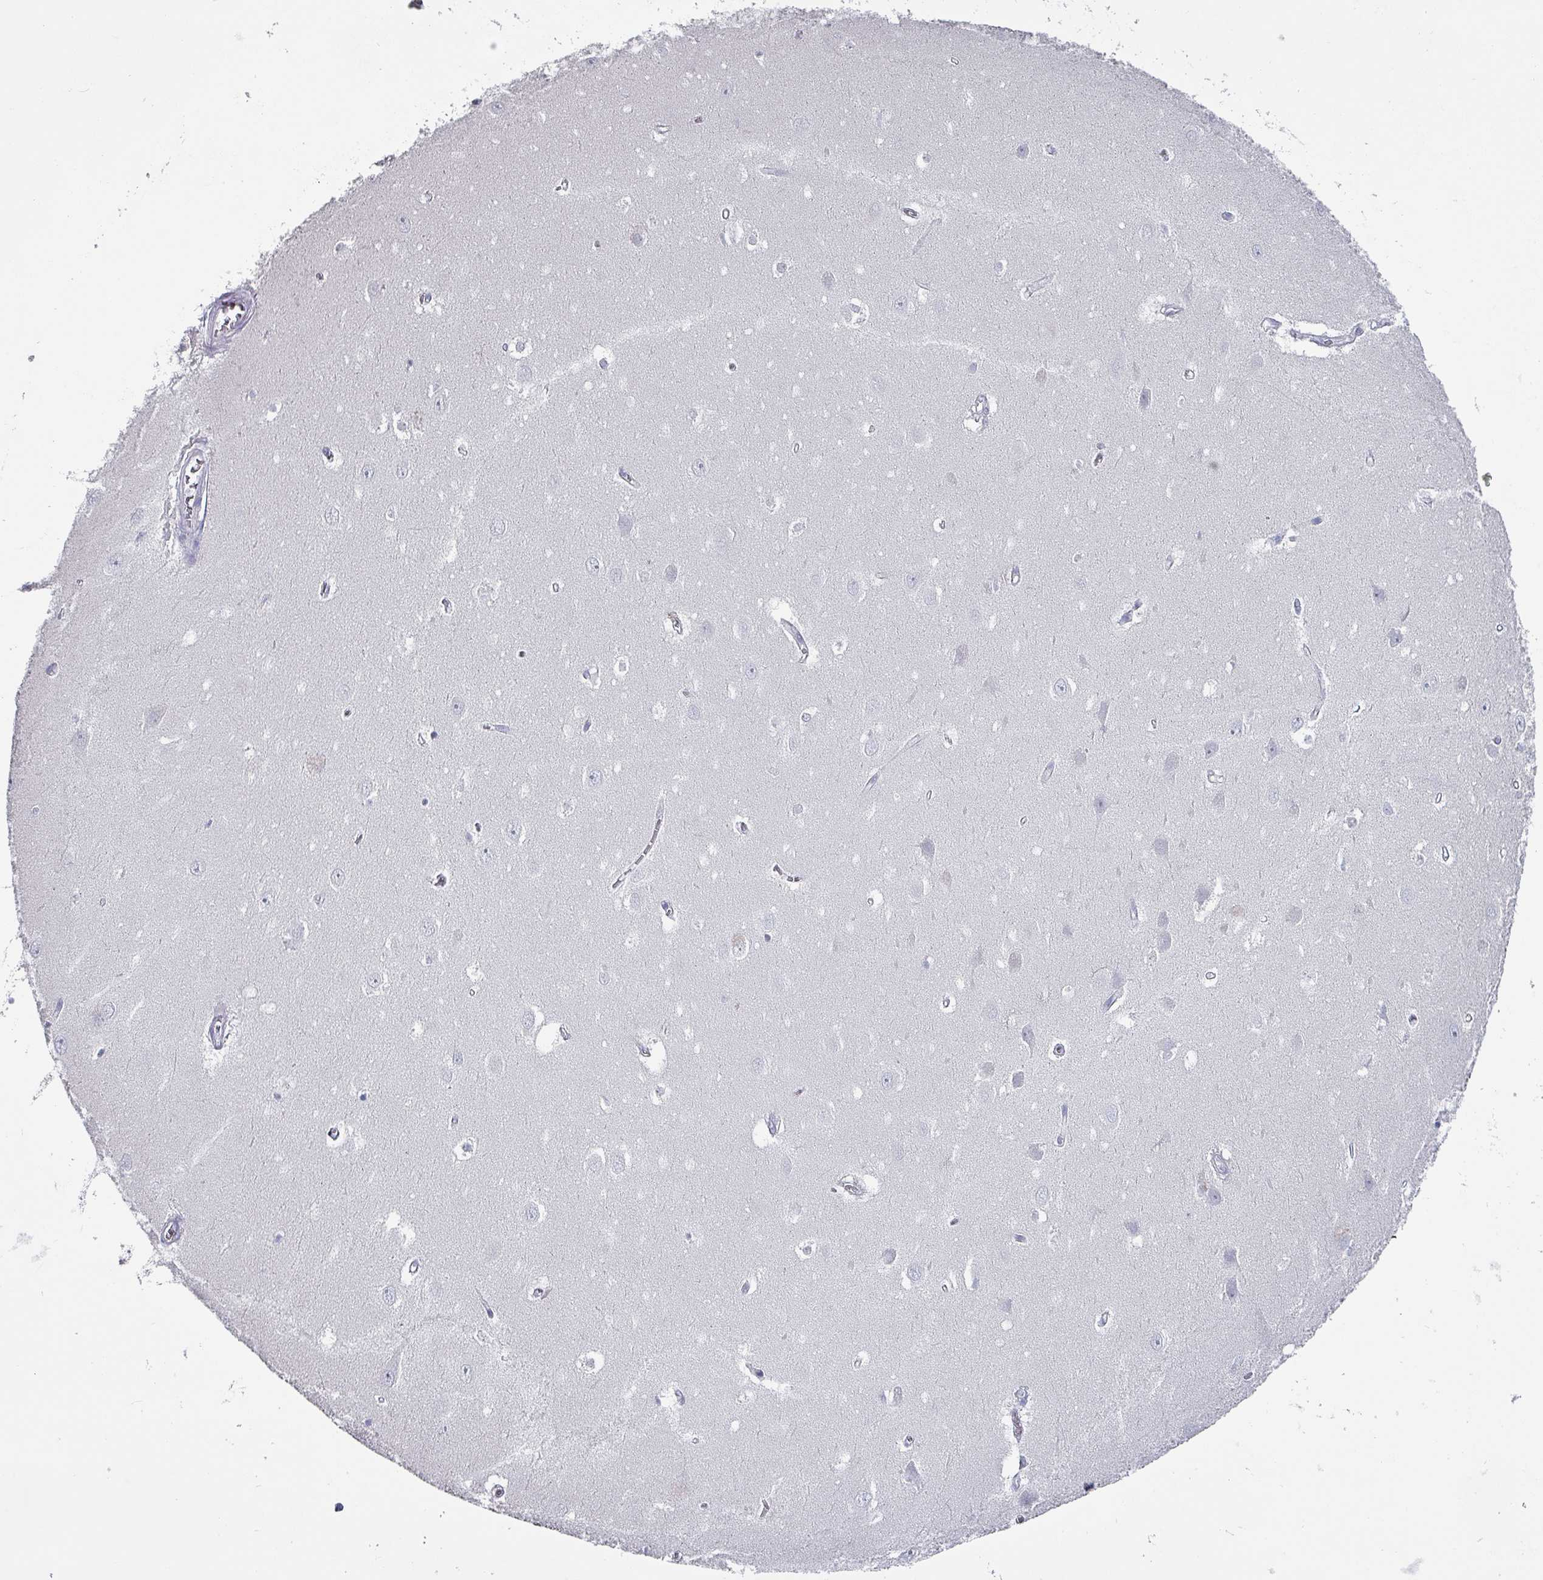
{"staining": {"intensity": "negative", "quantity": "none", "location": "none"}, "tissue": "hippocampus", "cell_type": "Glial cells", "image_type": "normal", "snomed": [{"axis": "morphology", "description": "Normal tissue, NOS"}, {"axis": "topography", "description": "Hippocampus"}], "caption": "Glial cells are negative for brown protein staining in normal hippocampus. (DAB immunohistochemistry (IHC) with hematoxylin counter stain).", "gene": "INS", "patient": {"sex": "female", "age": 64}}